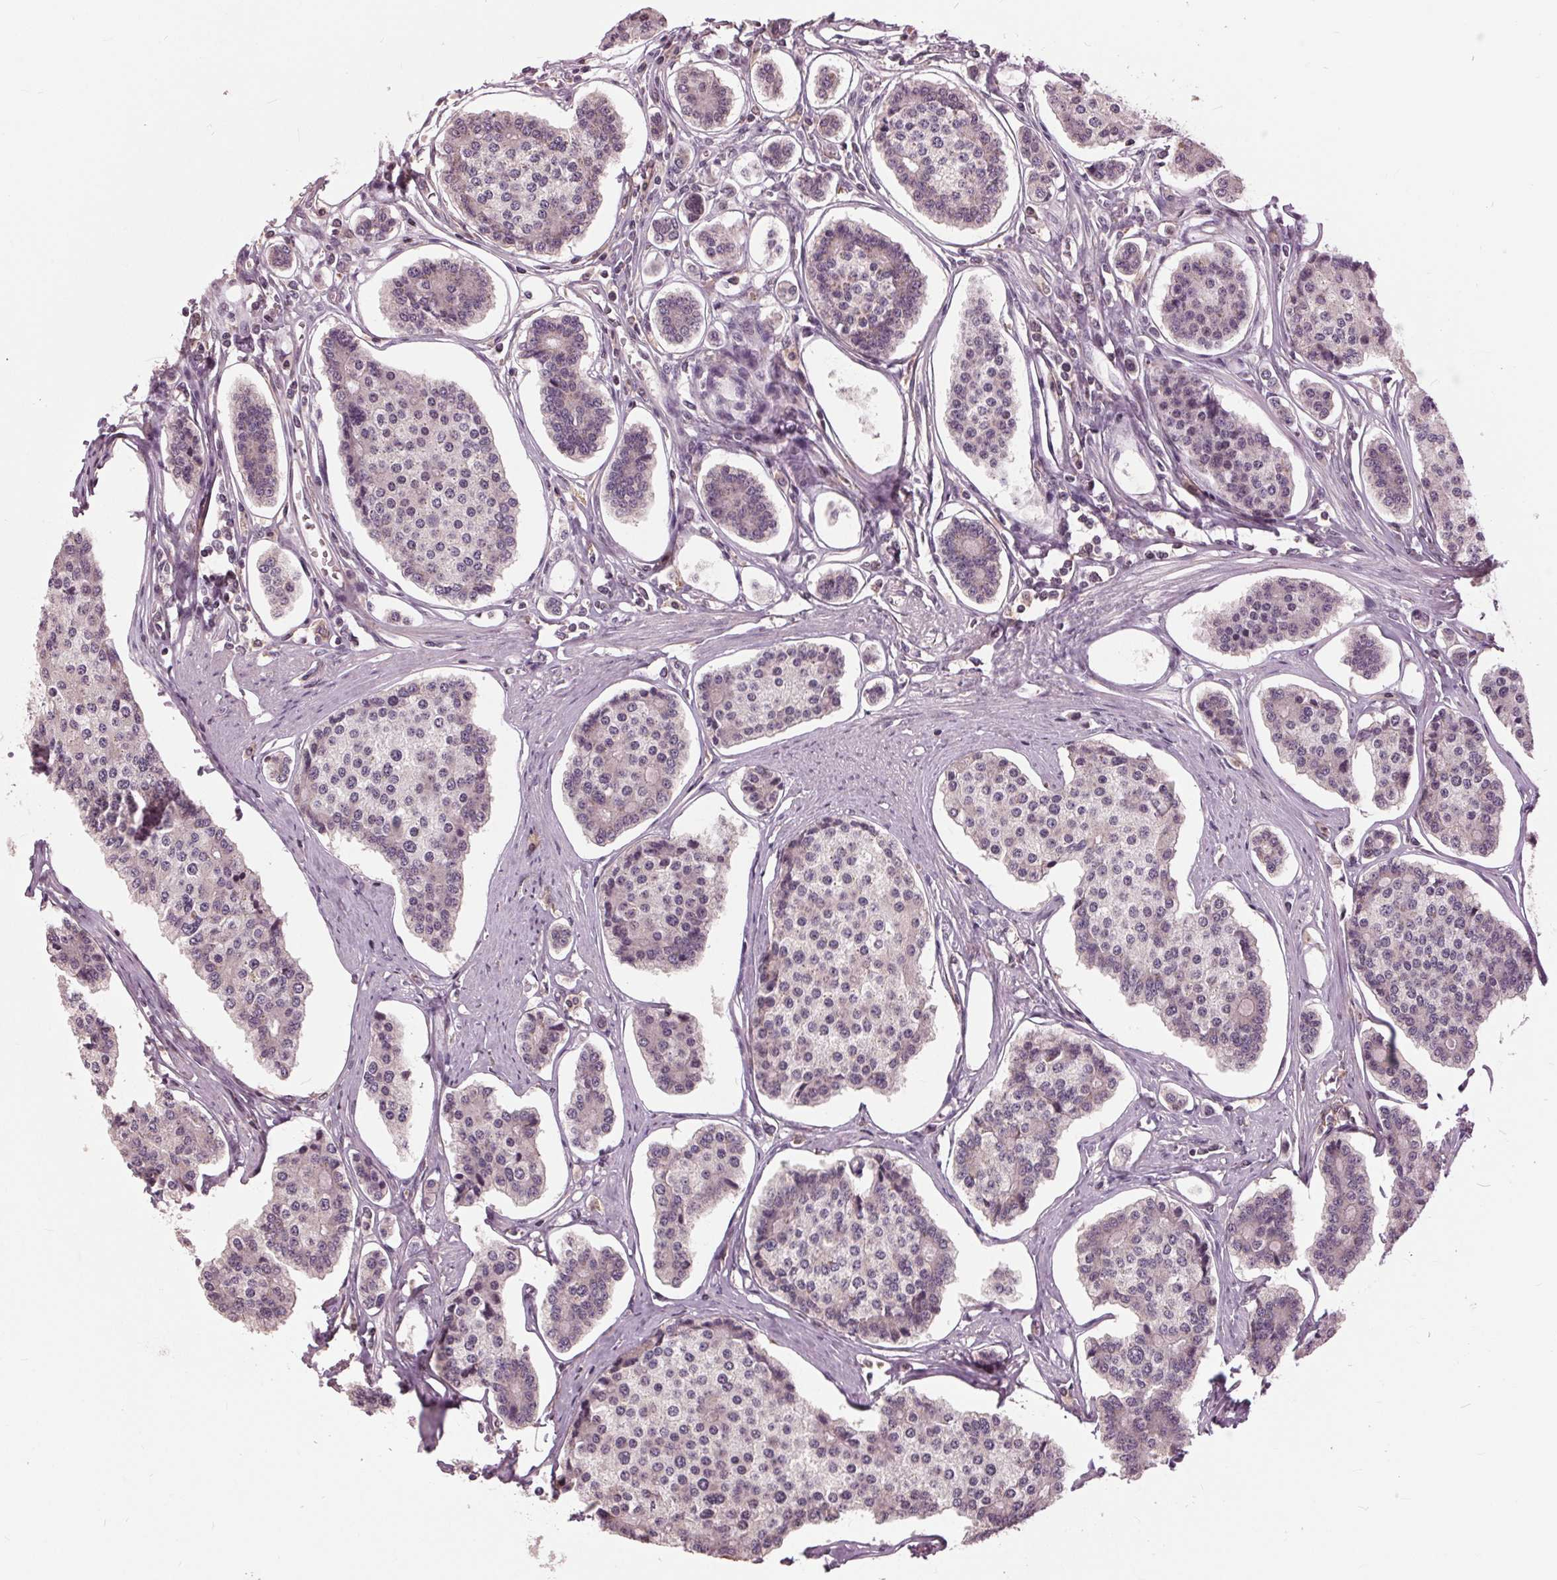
{"staining": {"intensity": "negative", "quantity": "none", "location": "none"}, "tissue": "carcinoid", "cell_type": "Tumor cells", "image_type": "cancer", "snomed": [{"axis": "morphology", "description": "Carcinoid, malignant, NOS"}, {"axis": "topography", "description": "Small intestine"}], "caption": "High magnification brightfield microscopy of carcinoid (malignant) stained with DAB (3,3'-diaminobenzidine) (brown) and counterstained with hematoxylin (blue): tumor cells show no significant staining. The staining was performed using DAB to visualize the protein expression in brown, while the nuclei were stained in blue with hematoxylin (Magnification: 20x).", "gene": "SIGLEC6", "patient": {"sex": "female", "age": 65}}